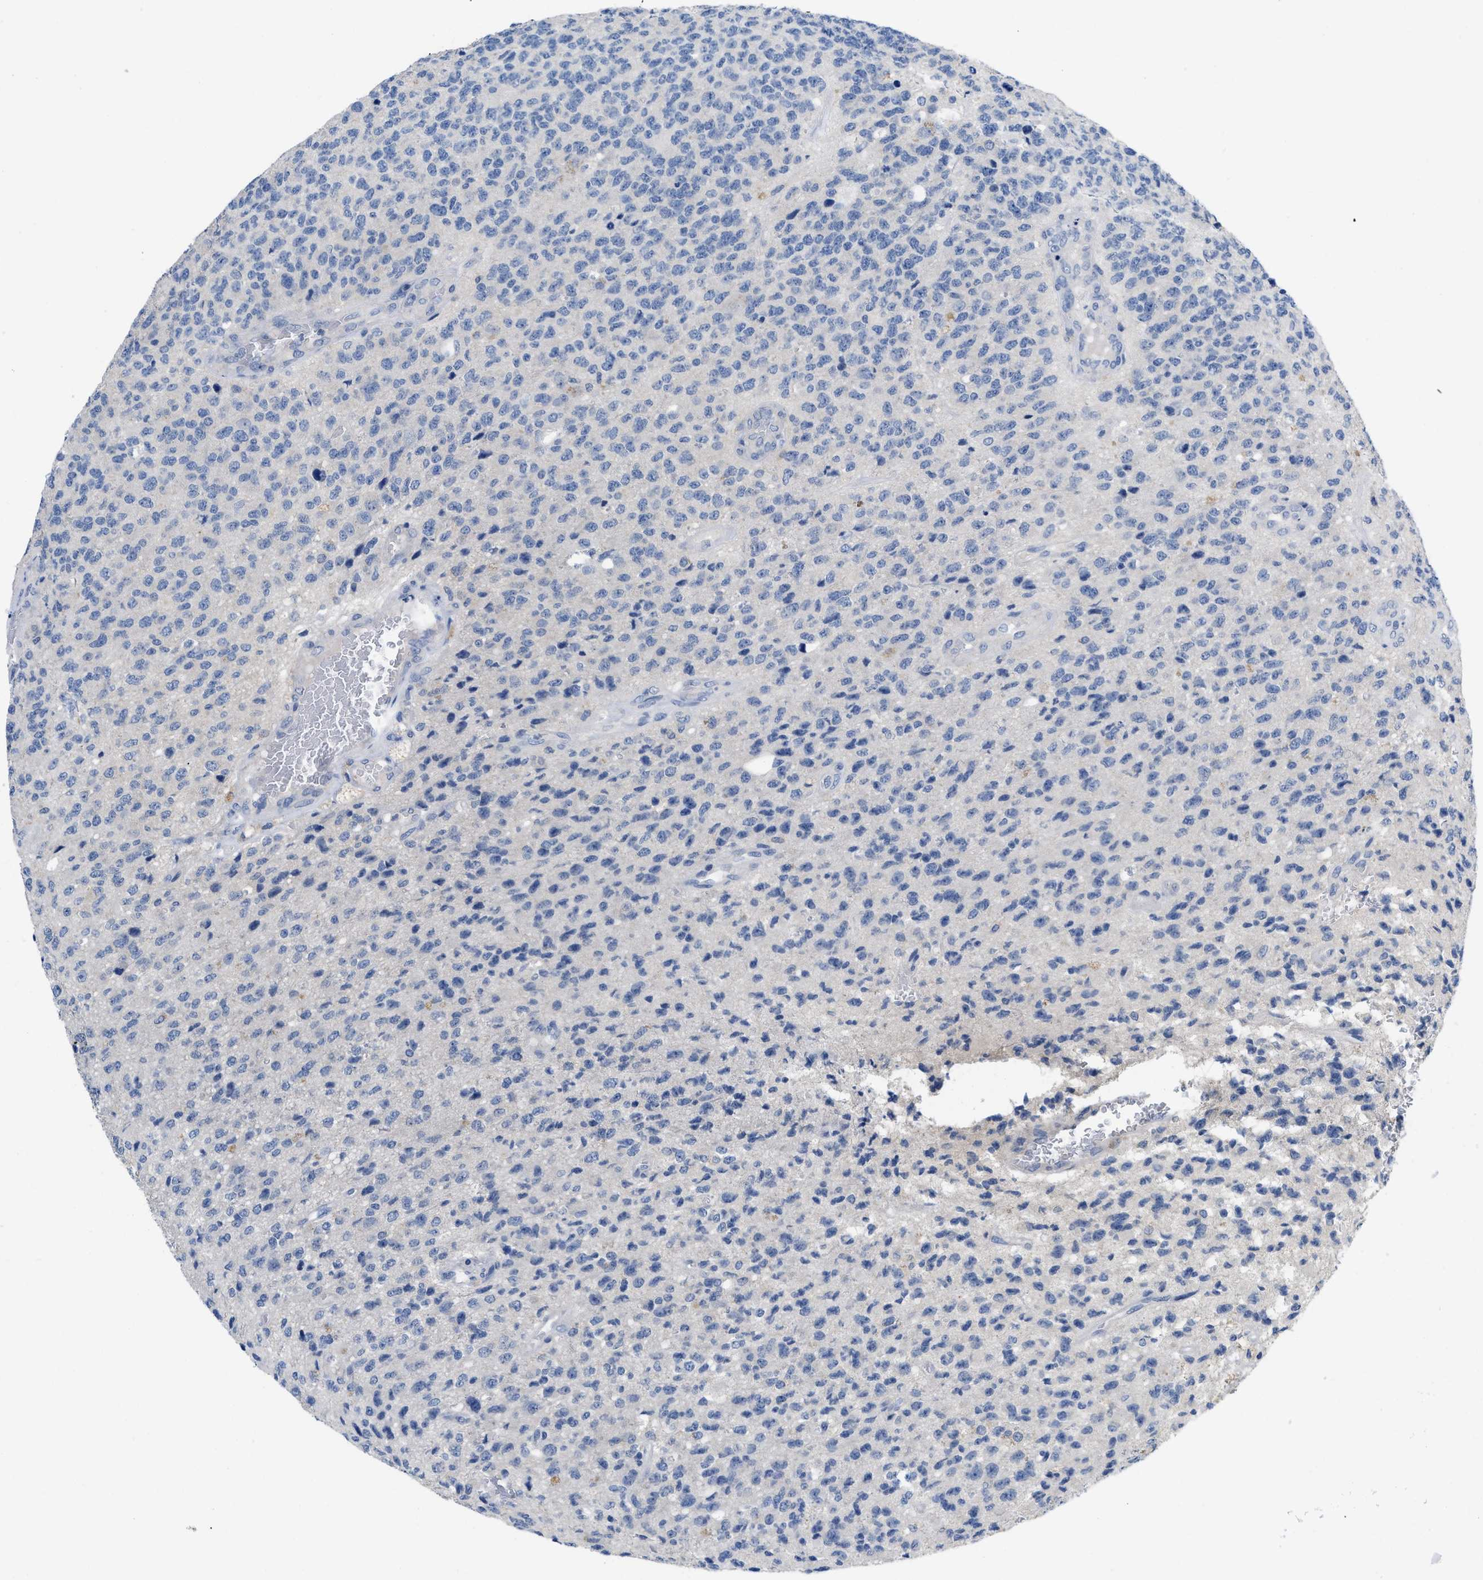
{"staining": {"intensity": "negative", "quantity": "none", "location": "none"}, "tissue": "glioma", "cell_type": "Tumor cells", "image_type": "cancer", "snomed": [{"axis": "morphology", "description": "Glioma, malignant, High grade"}, {"axis": "topography", "description": "pancreas cauda"}], "caption": "A high-resolution histopathology image shows immunohistochemistry staining of glioma, which displays no significant positivity in tumor cells.", "gene": "PYY", "patient": {"sex": "male", "age": 60}}